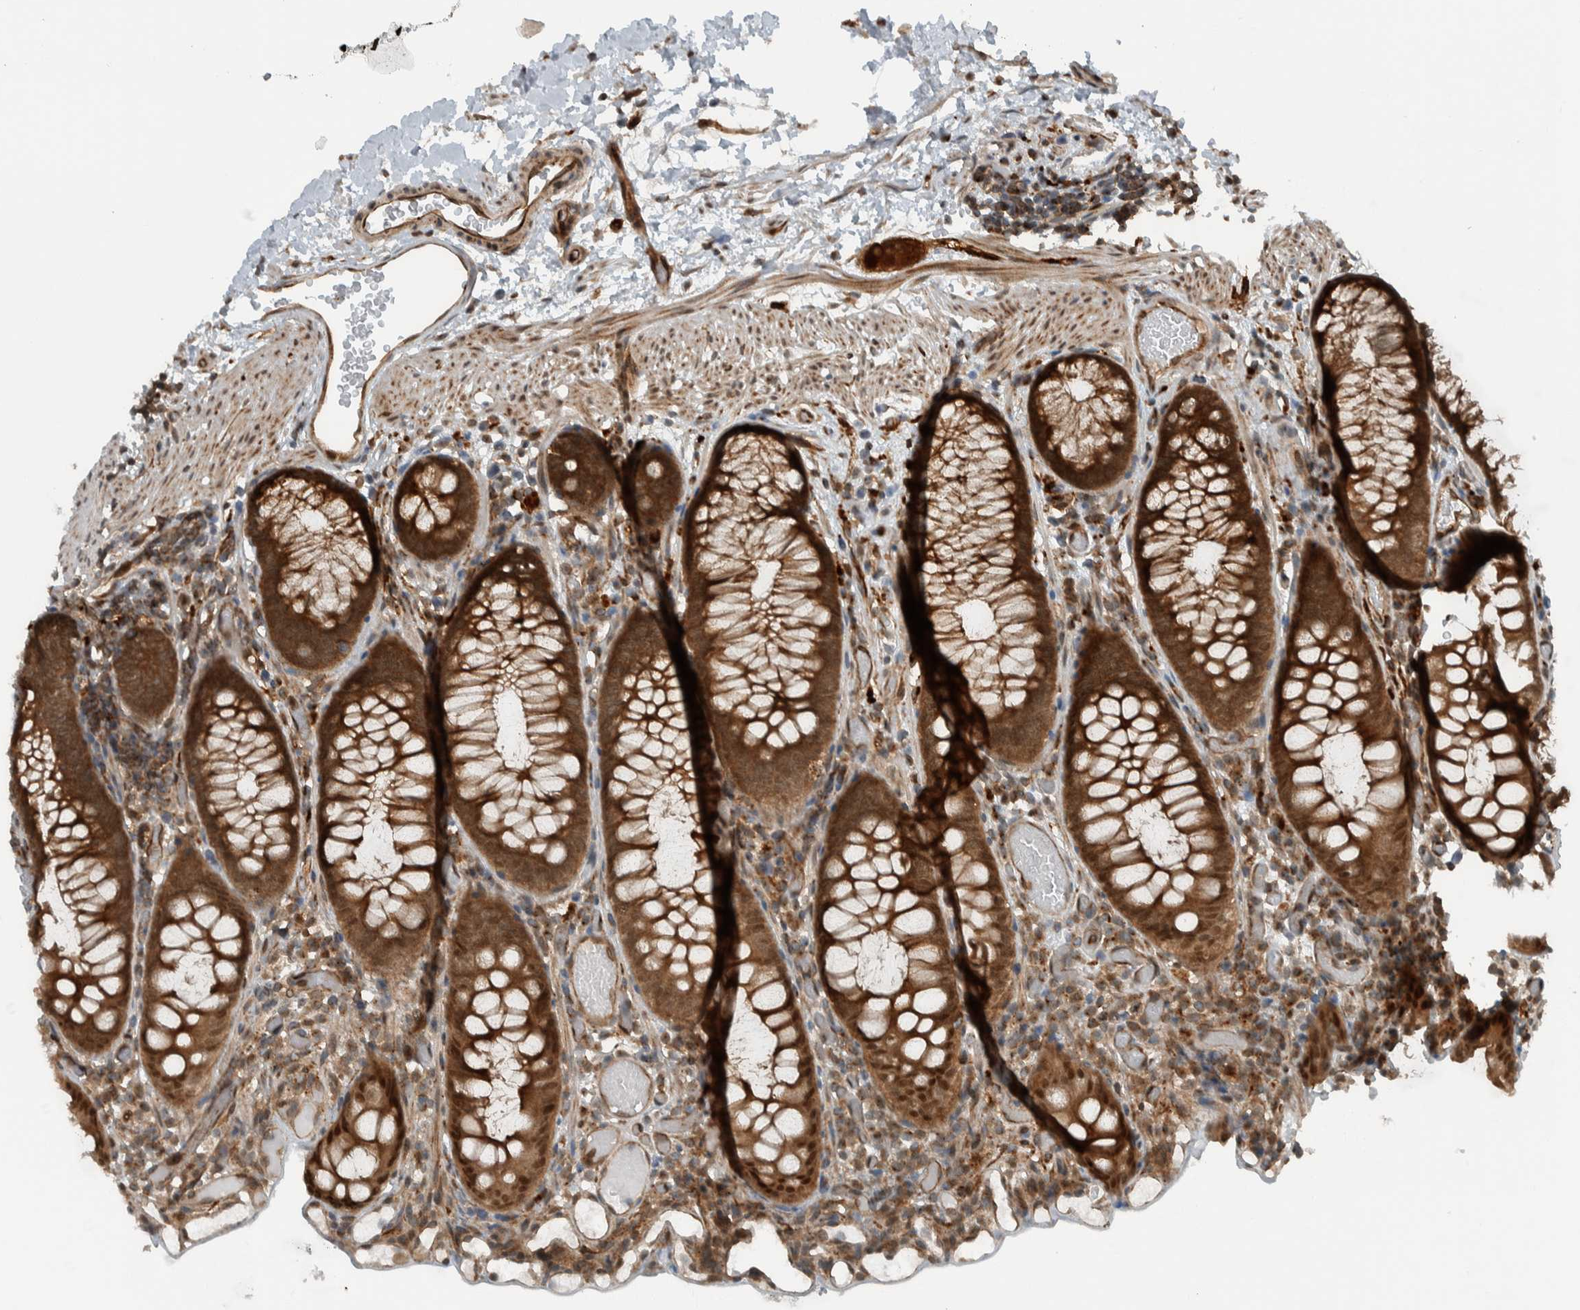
{"staining": {"intensity": "strong", "quantity": ">75%", "location": "cytoplasmic/membranous"}, "tissue": "colon", "cell_type": "Endothelial cells", "image_type": "normal", "snomed": [{"axis": "morphology", "description": "Normal tissue, NOS"}, {"axis": "topography", "description": "Colon"}], "caption": "Endothelial cells demonstrate high levels of strong cytoplasmic/membranous staining in approximately >75% of cells in normal colon. The staining was performed using DAB to visualize the protein expression in brown, while the nuclei were stained in blue with hematoxylin (Magnification: 20x).", "gene": "GIGYF1", "patient": {"sex": "male", "age": 14}}